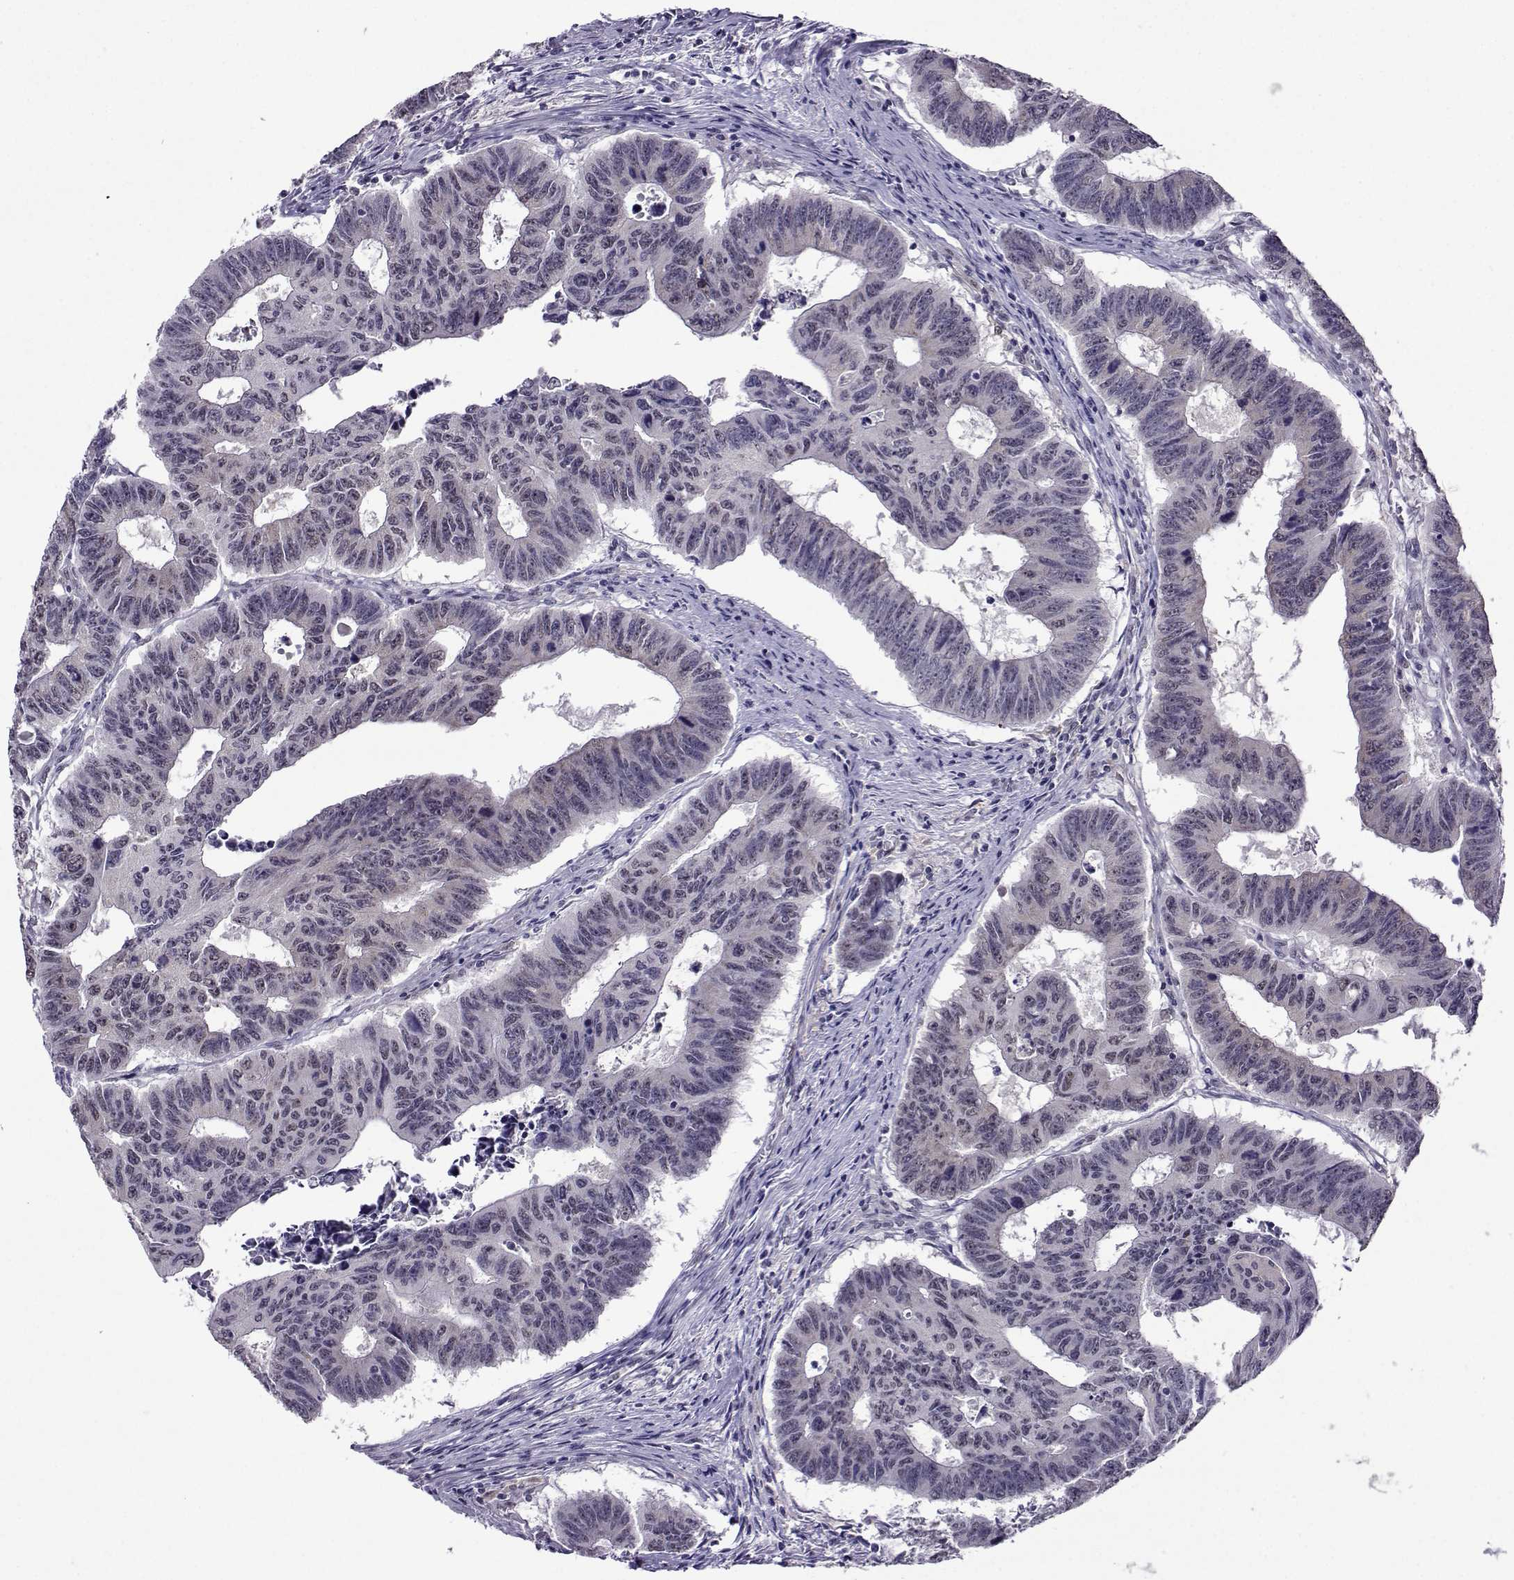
{"staining": {"intensity": "negative", "quantity": "none", "location": "none"}, "tissue": "colorectal cancer", "cell_type": "Tumor cells", "image_type": "cancer", "snomed": [{"axis": "morphology", "description": "Adenocarcinoma, NOS"}, {"axis": "topography", "description": "Appendix"}, {"axis": "topography", "description": "Colon"}, {"axis": "topography", "description": "Cecum"}, {"axis": "topography", "description": "Colon asc"}], "caption": "DAB immunohistochemical staining of colorectal adenocarcinoma reveals no significant staining in tumor cells.", "gene": "DDX20", "patient": {"sex": "female", "age": 85}}